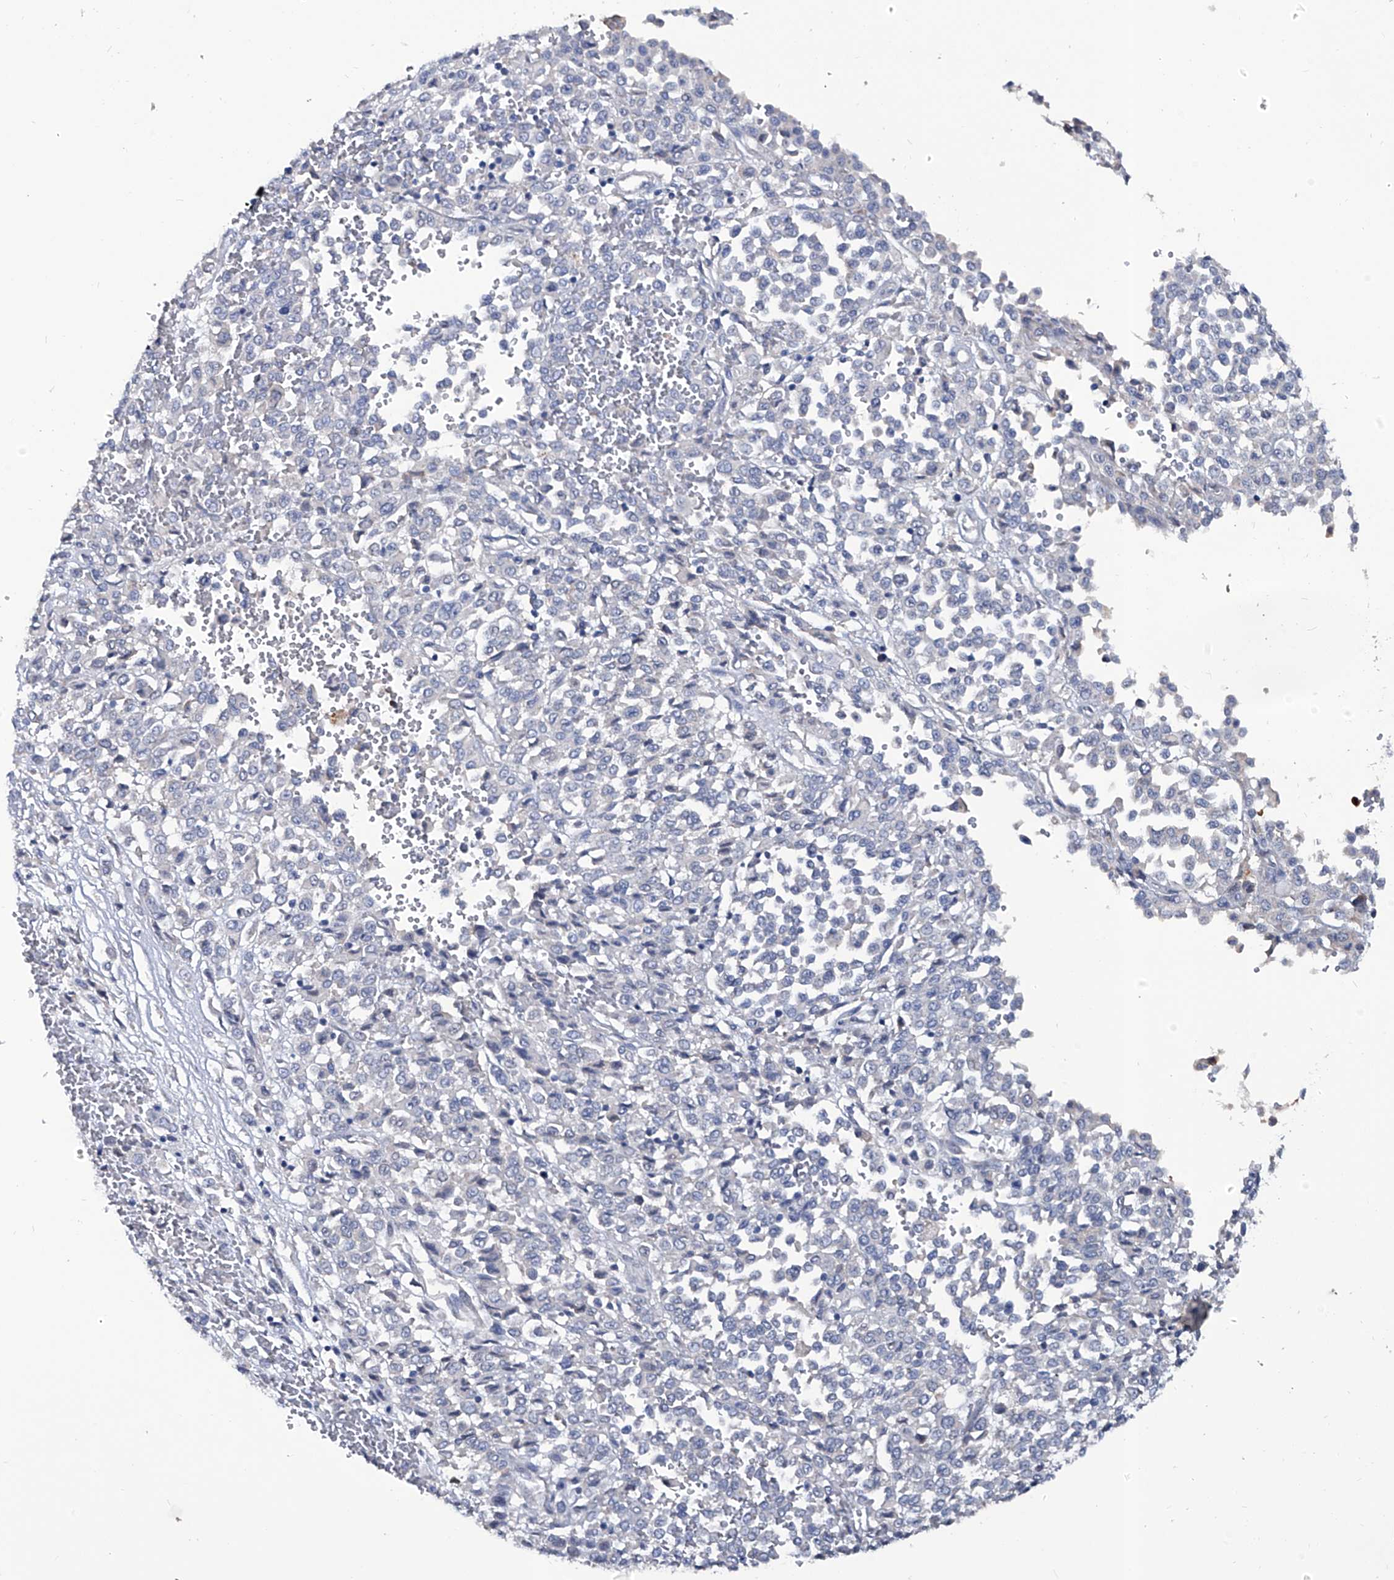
{"staining": {"intensity": "negative", "quantity": "none", "location": "none"}, "tissue": "melanoma", "cell_type": "Tumor cells", "image_type": "cancer", "snomed": [{"axis": "morphology", "description": "Malignant melanoma, Metastatic site"}, {"axis": "topography", "description": "Pancreas"}], "caption": "The micrograph shows no staining of tumor cells in malignant melanoma (metastatic site). The staining is performed using DAB (3,3'-diaminobenzidine) brown chromogen with nuclei counter-stained in using hematoxylin.", "gene": "KLHL17", "patient": {"sex": "female", "age": 30}}